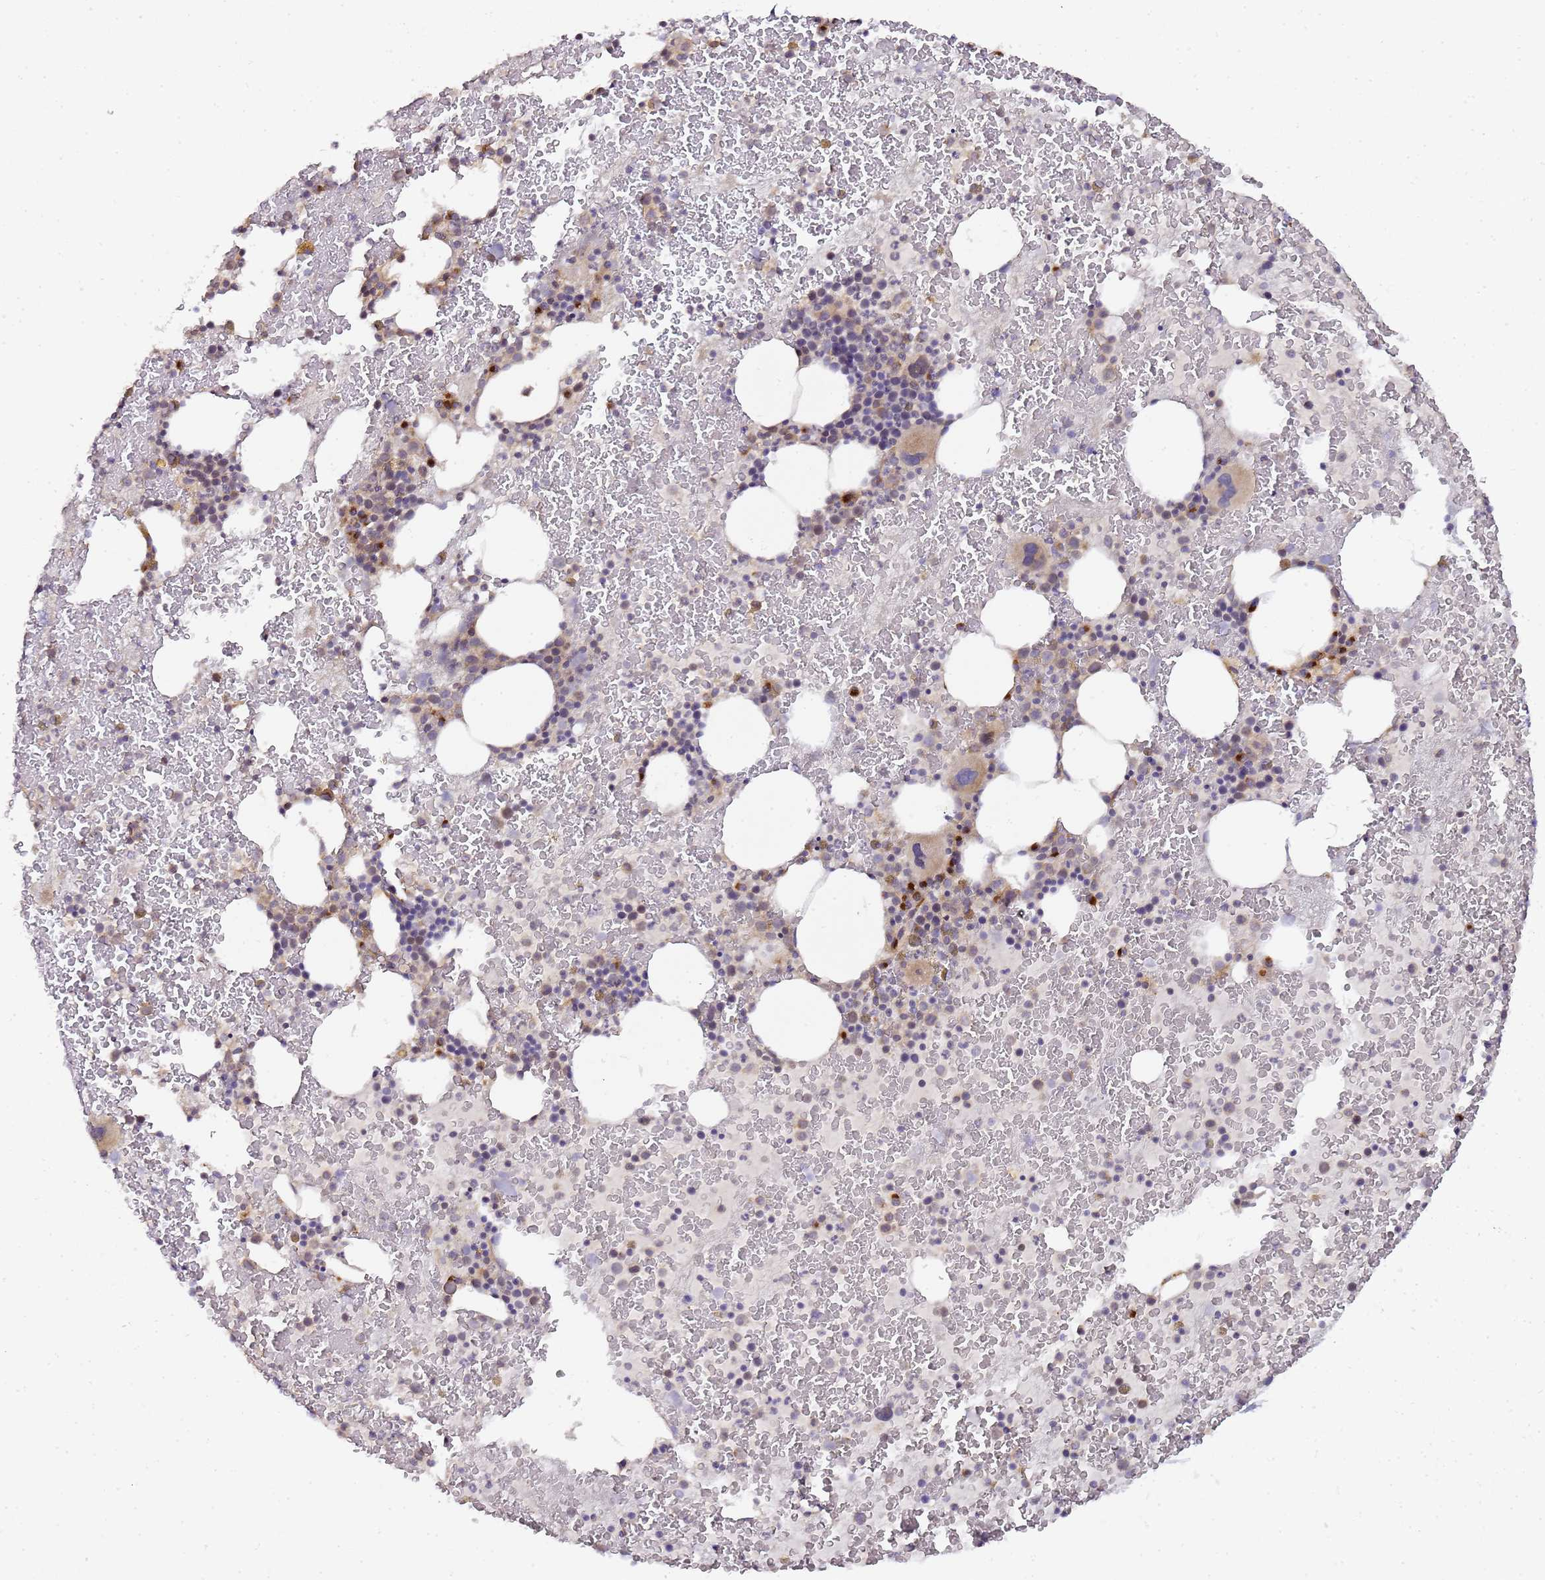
{"staining": {"intensity": "strong", "quantity": "<25%", "location": "cytoplasmic/membranous"}, "tissue": "bone marrow", "cell_type": "Hematopoietic cells", "image_type": "normal", "snomed": [{"axis": "morphology", "description": "Normal tissue, NOS"}, {"axis": "topography", "description": "Bone marrow"}], "caption": "IHC staining of normal bone marrow, which demonstrates medium levels of strong cytoplasmic/membranous staining in about <25% of hematopoietic cells indicating strong cytoplasmic/membranous protein positivity. The staining was performed using DAB (brown) for protein detection and nuclei were counterstained in hematoxylin (blue).", "gene": "MRPL49", "patient": {"sex": "male", "age": 26}}